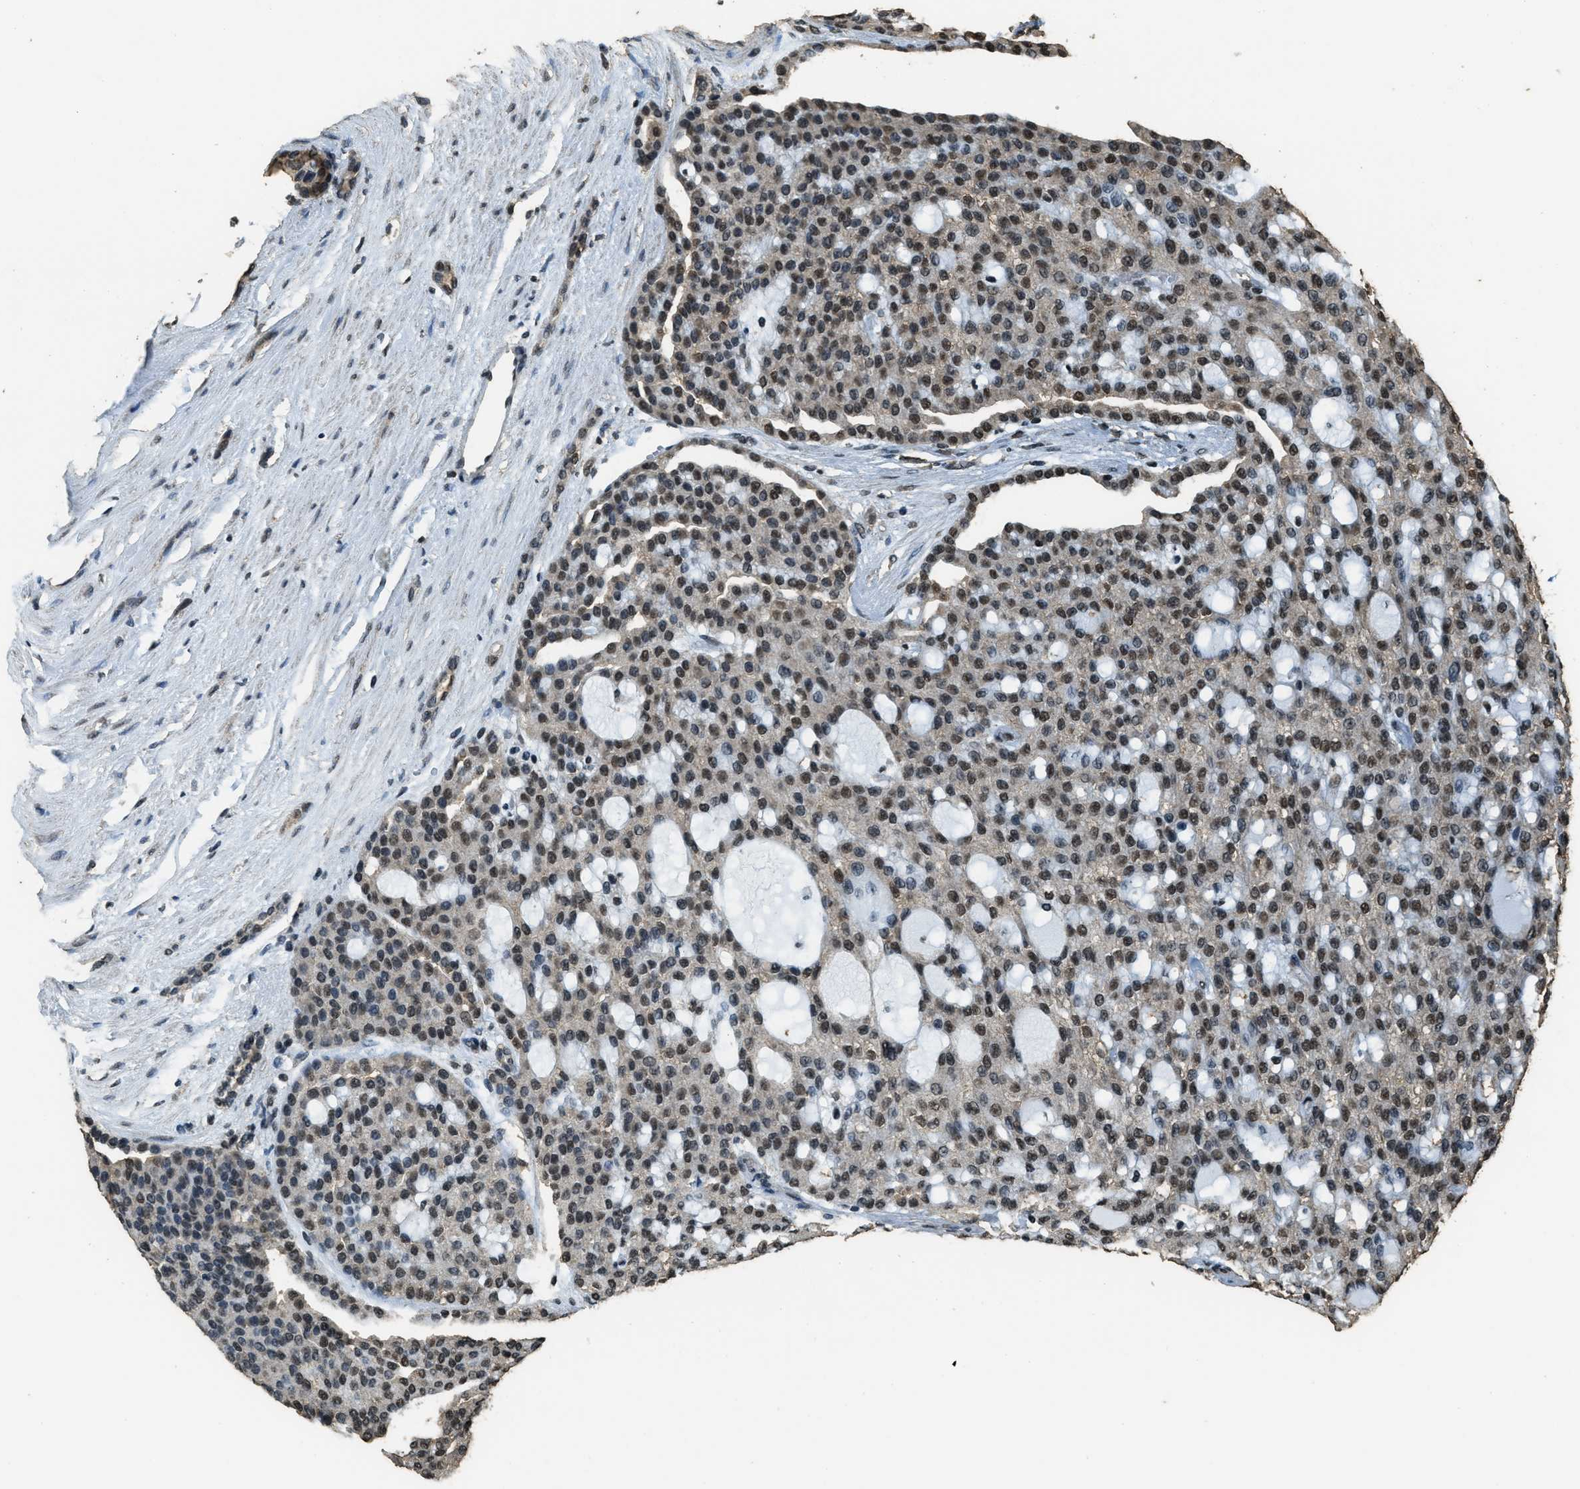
{"staining": {"intensity": "moderate", "quantity": ">75%", "location": "nuclear"}, "tissue": "renal cancer", "cell_type": "Tumor cells", "image_type": "cancer", "snomed": [{"axis": "morphology", "description": "Adenocarcinoma, NOS"}, {"axis": "topography", "description": "Kidney"}], "caption": "Tumor cells exhibit medium levels of moderate nuclear positivity in about >75% of cells in human renal cancer (adenocarcinoma).", "gene": "MYB", "patient": {"sex": "male", "age": 63}}